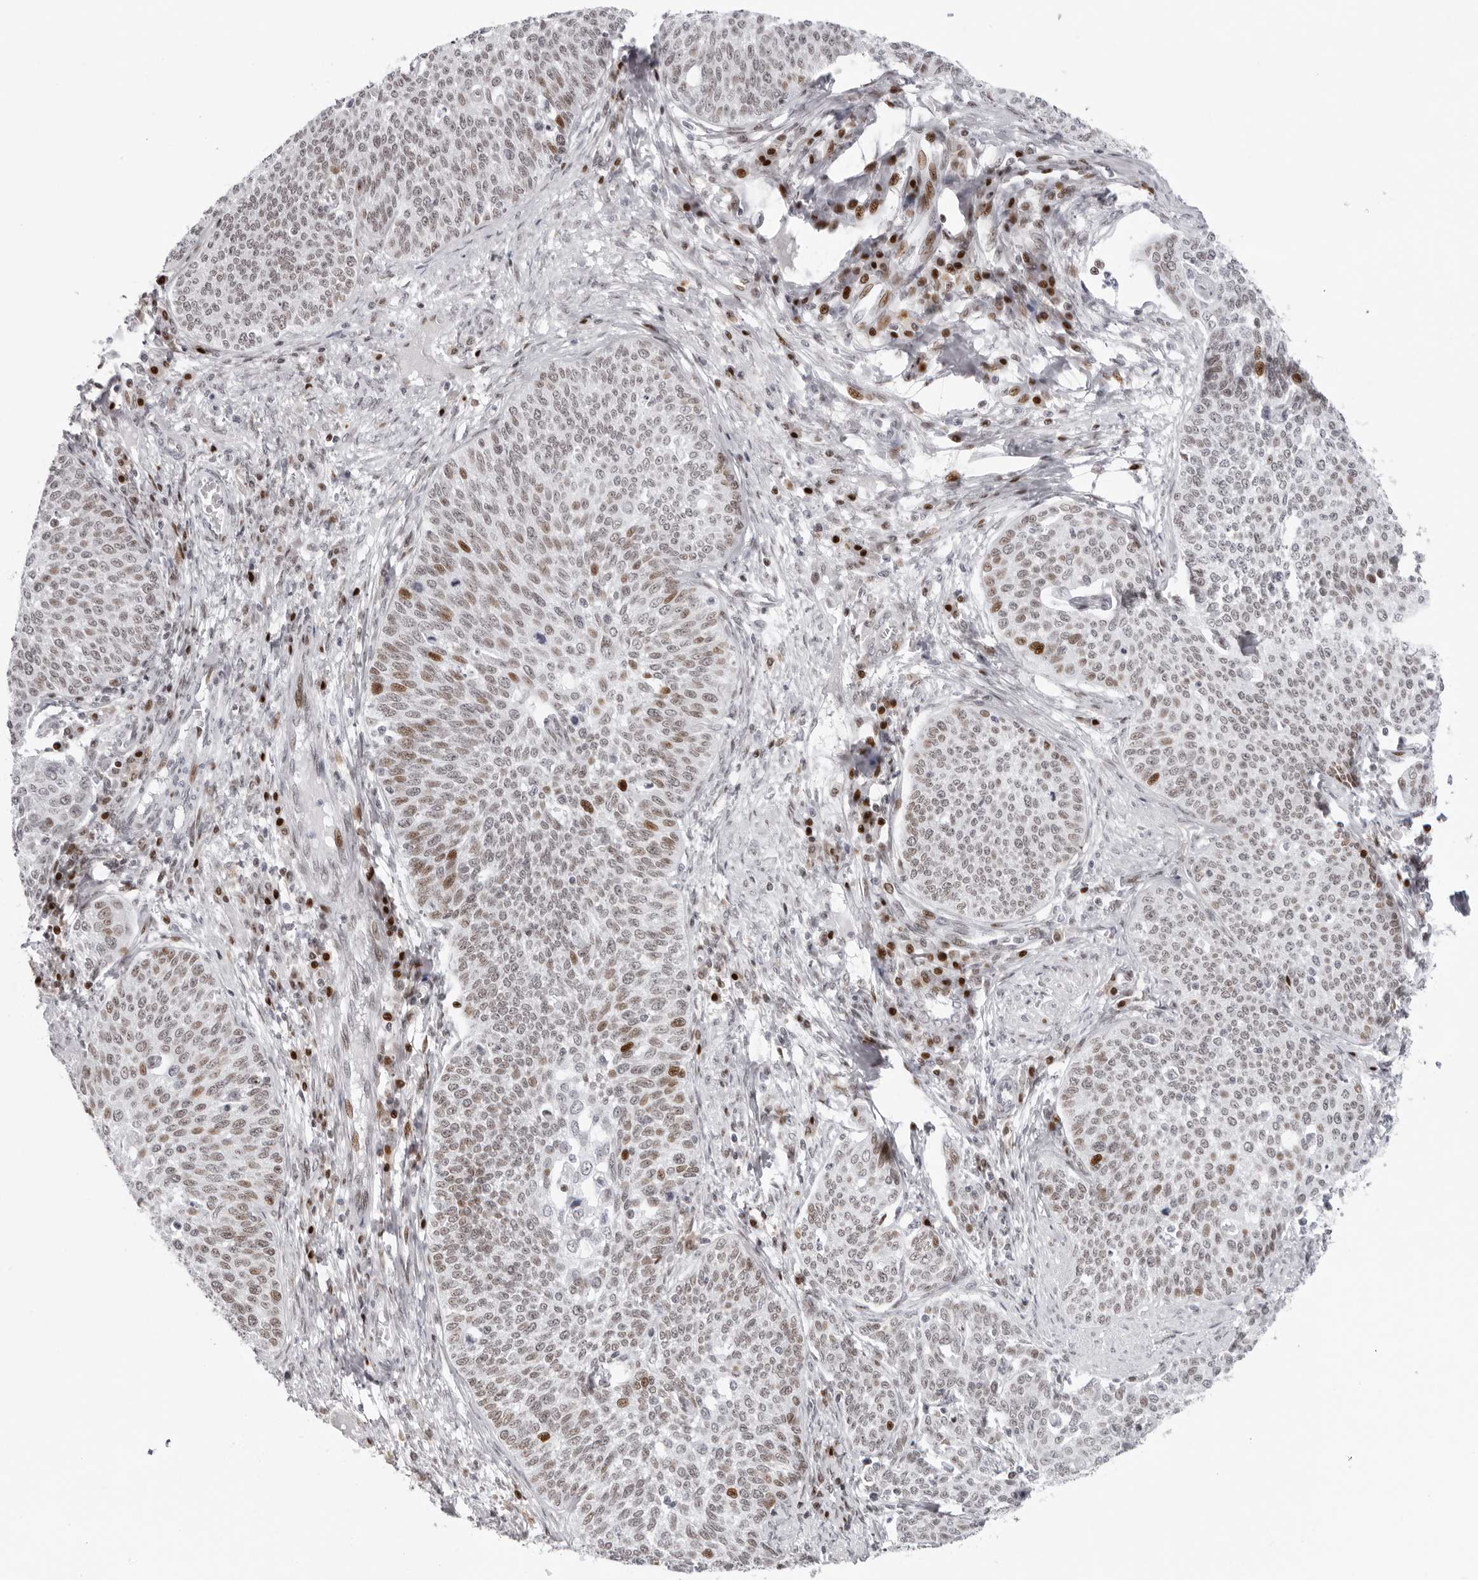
{"staining": {"intensity": "moderate", "quantity": "25%-75%", "location": "nuclear"}, "tissue": "cervical cancer", "cell_type": "Tumor cells", "image_type": "cancer", "snomed": [{"axis": "morphology", "description": "Squamous cell carcinoma, NOS"}, {"axis": "topography", "description": "Cervix"}], "caption": "High-power microscopy captured an IHC photomicrograph of cervical cancer (squamous cell carcinoma), revealing moderate nuclear positivity in approximately 25%-75% of tumor cells.", "gene": "NTPCR", "patient": {"sex": "female", "age": 34}}